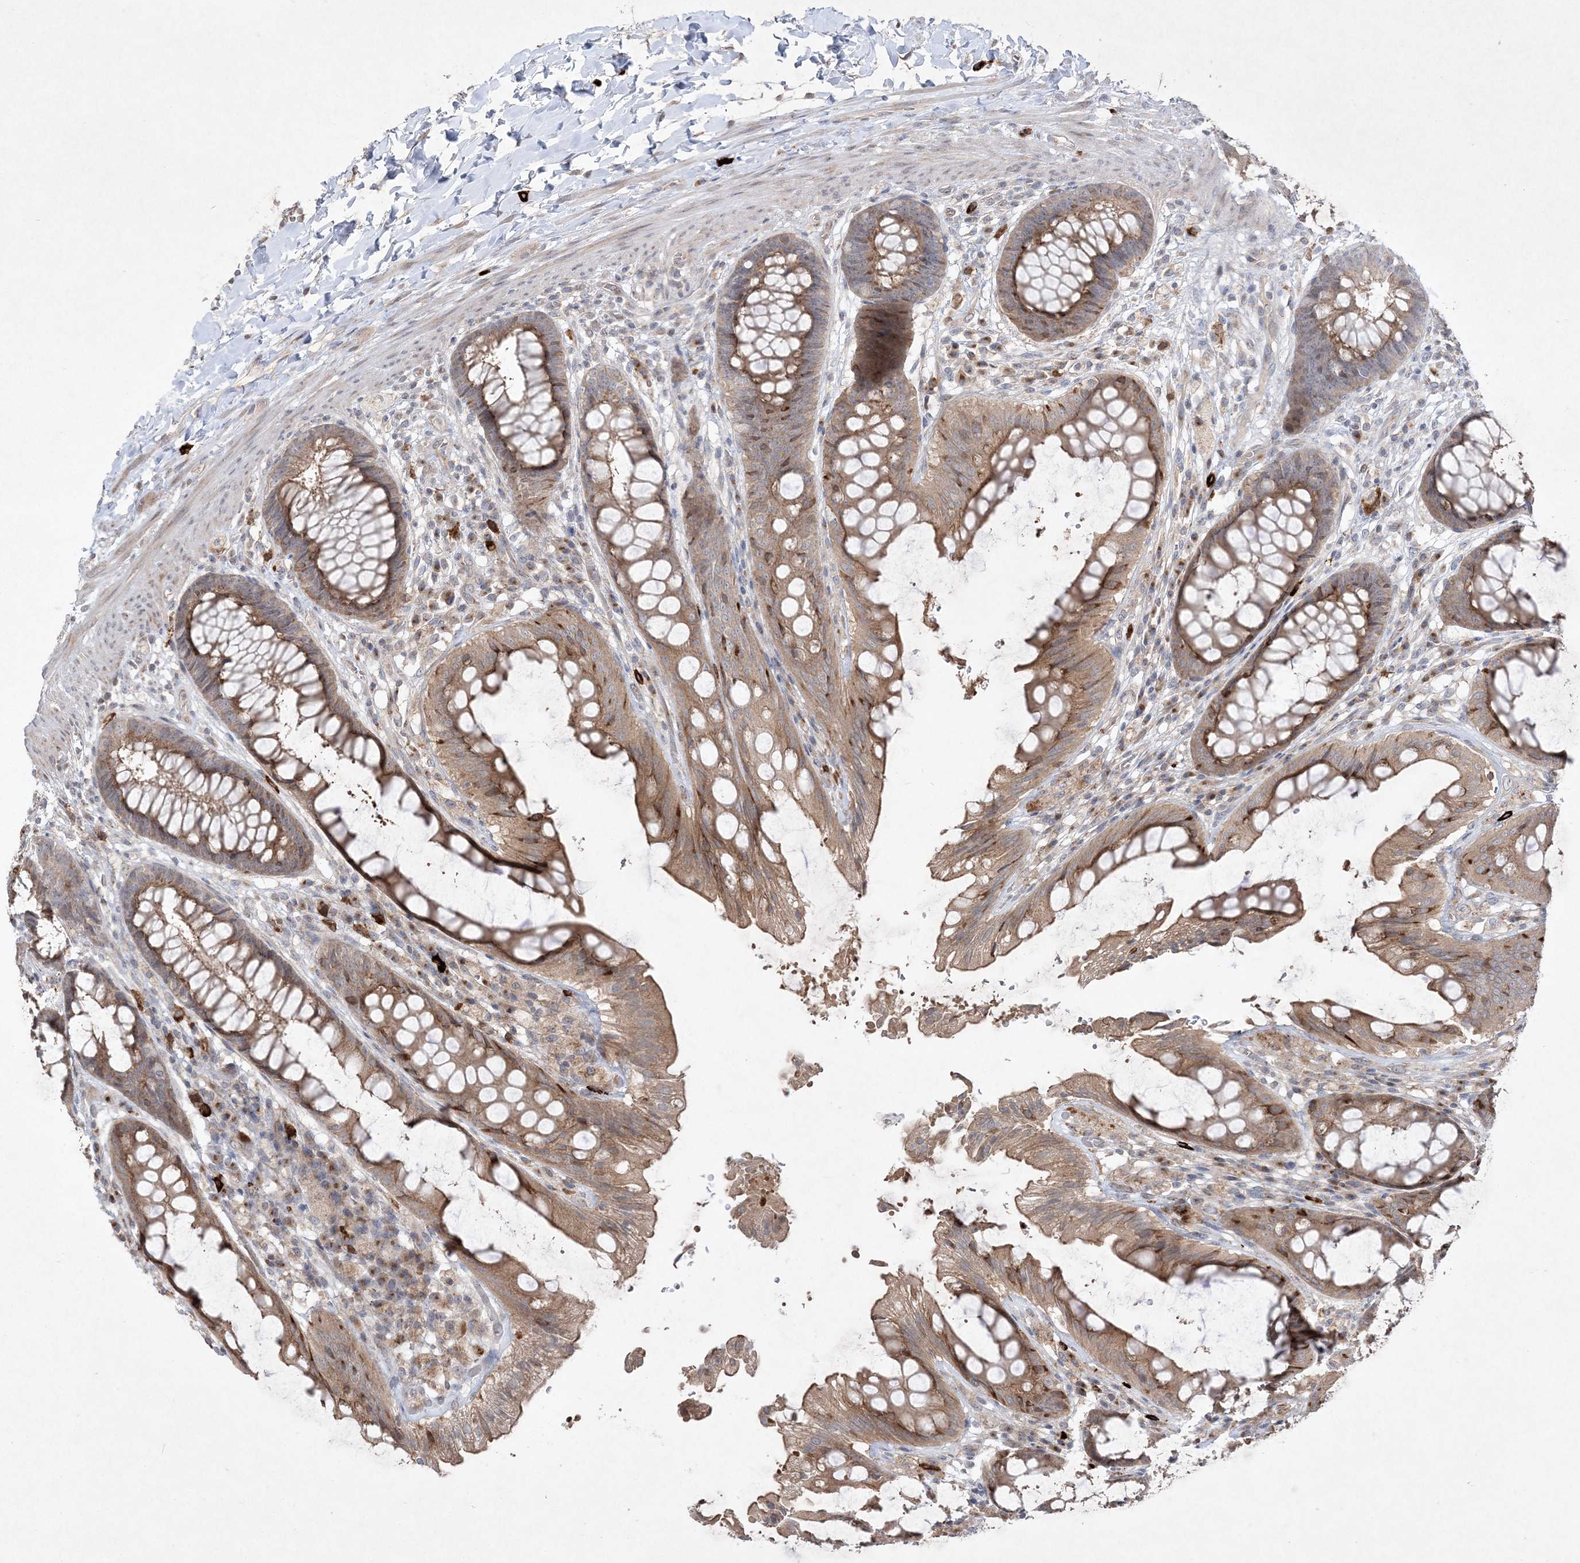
{"staining": {"intensity": "moderate", "quantity": ">75%", "location": "cytoplasmic/membranous"}, "tissue": "rectum", "cell_type": "Glandular cells", "image_type": "normal", "snomed": [{"axis": "morphology", "description": "Normal tissue, NOS"}, {"axis": "topography", "description": "Rectum"}], "caption": "Protein expression analysis of unremarkable rectum shows moderate cytoplasmic/membranous expression in approximately >75% of glandular cells. The staining is performed using DAB (3,3'-diaminobenzidine) brown chromogen to label protein expression. The nuclei are counter-stained blue using hematoxylin.", "gene": "CLNK", "patient": {"sex": "female", "age": 46}}